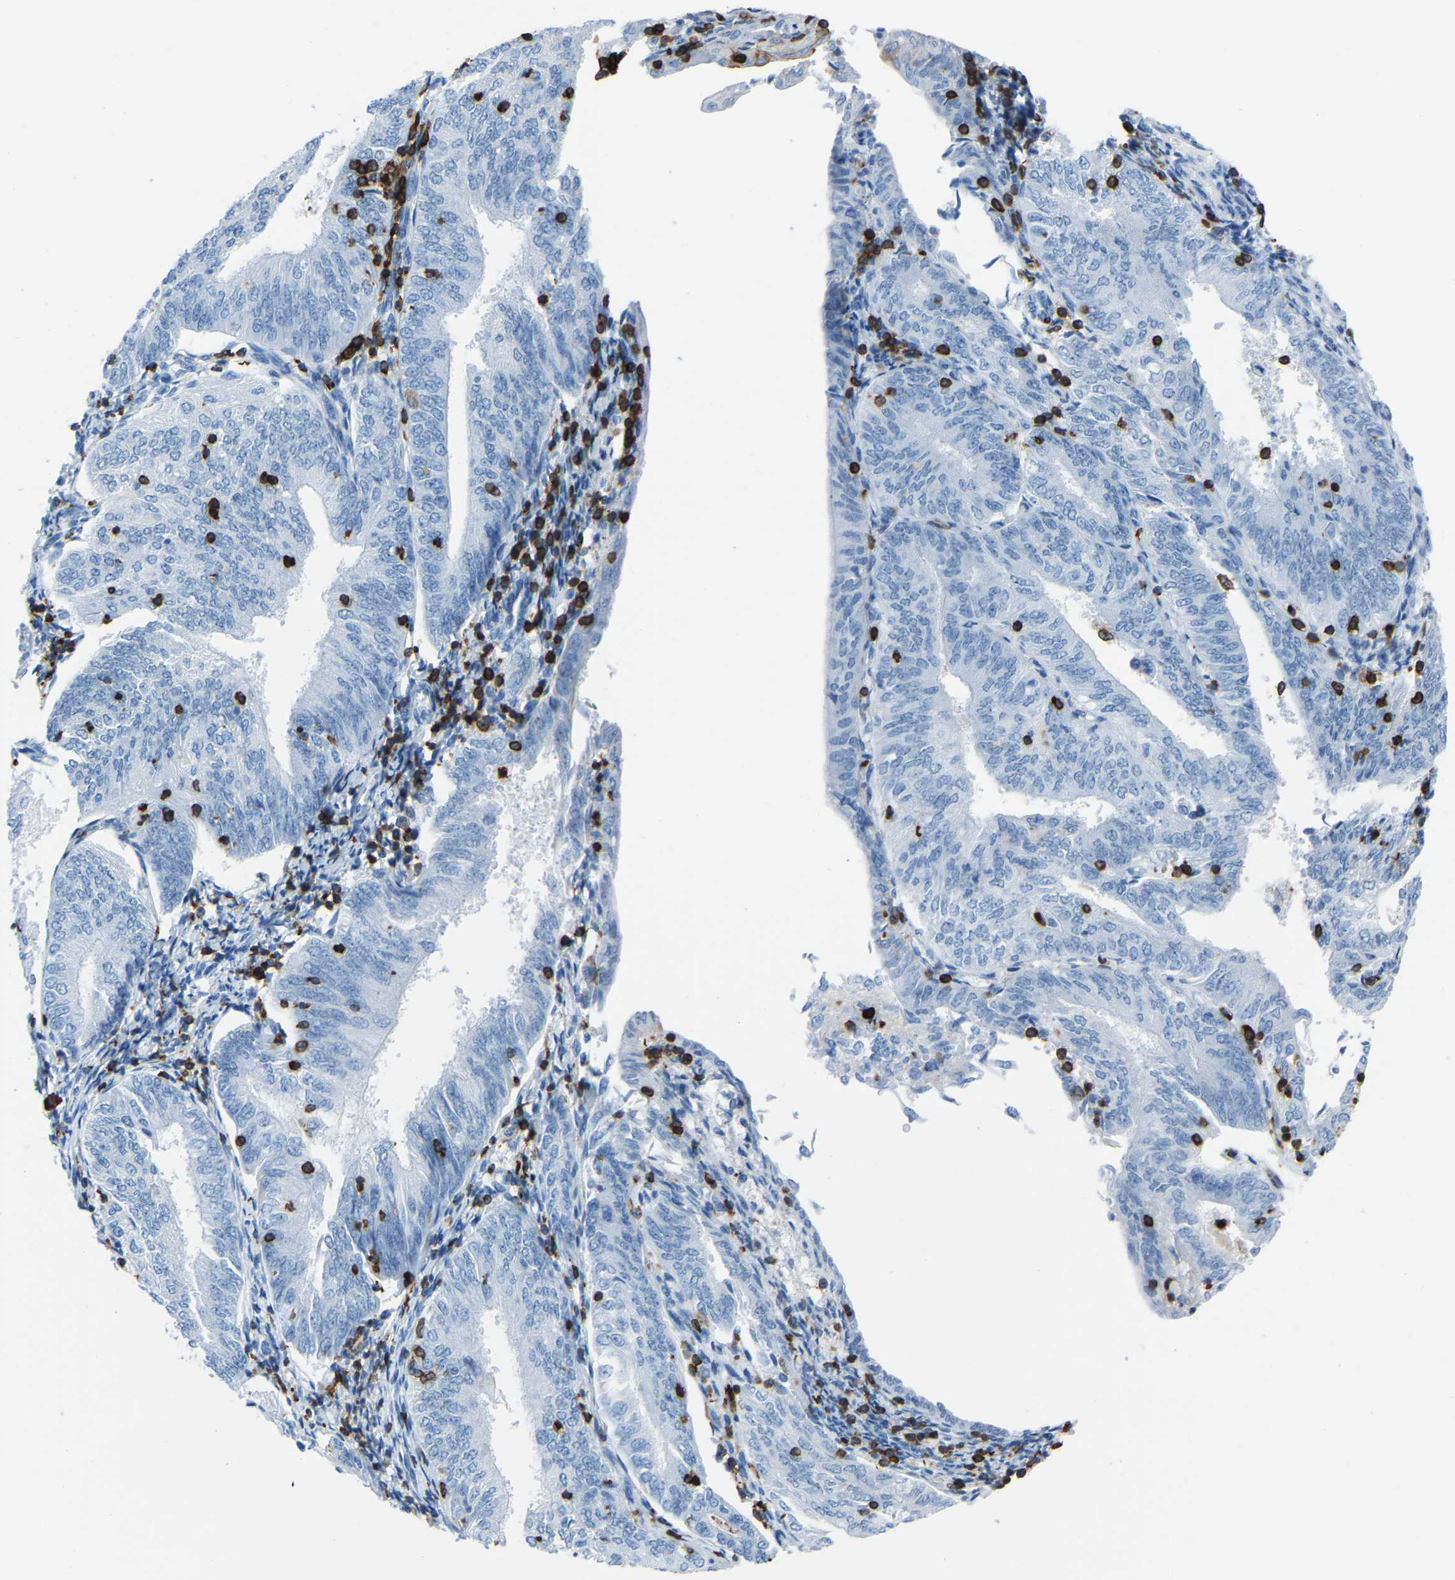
{"staining": {"intensity": "negative", "quantity": "none", "location": "none"}, "tissue": "endometrial cancer", "cell_type": "Tumor cells", "image_type": "cancer", "snomed": [{"axis": "morphology", "description": "Adenocarcinoma, NOS"}, {"axis": "topography", "description": "Endometrium"}], "caption": "DAB (3,3'-diaminobenzidine) immunohistochemical staining of human adenocarcinoma (endometrial) exhibits no significant positivity in tumor cells.", "gene": "LSP1", "patient": {"sex": "female", "age": 58}}